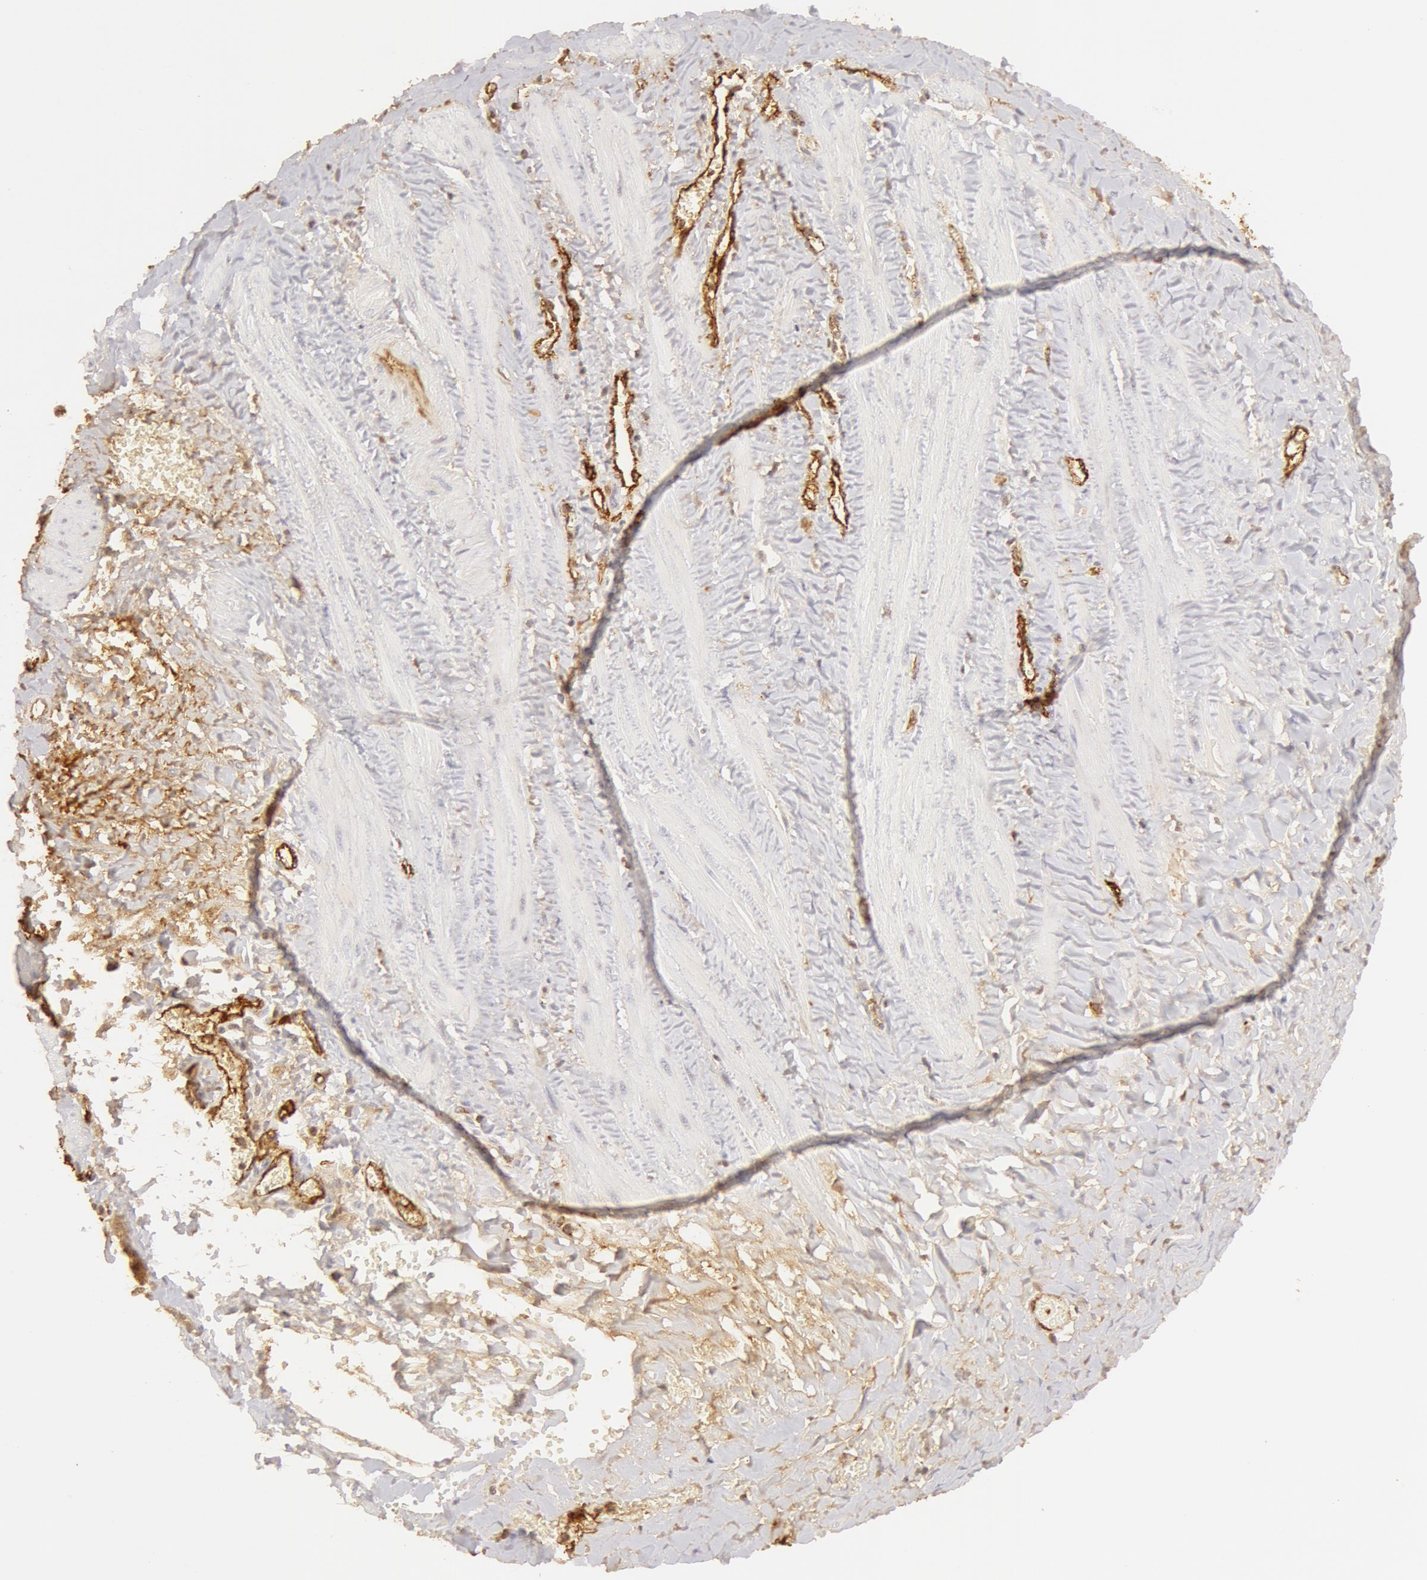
{"staining": {"intensity": "negative", "quantity": "none", "location": "none"}, "tissue": "smooth muscle", "cell_type": "Smooth muscle cells", "image_type": "normal", "snomed": [{"axis": "morphology", "description": "Normal tissue, NOS"}, {"axis": "topography", "description": "Uterus"}], "caption": "The histopathology image displays no staining of smooth muscle cells in normal smooth muscle.", "gene": "VWF", "patient": {"sex": "female", "age": 56}}